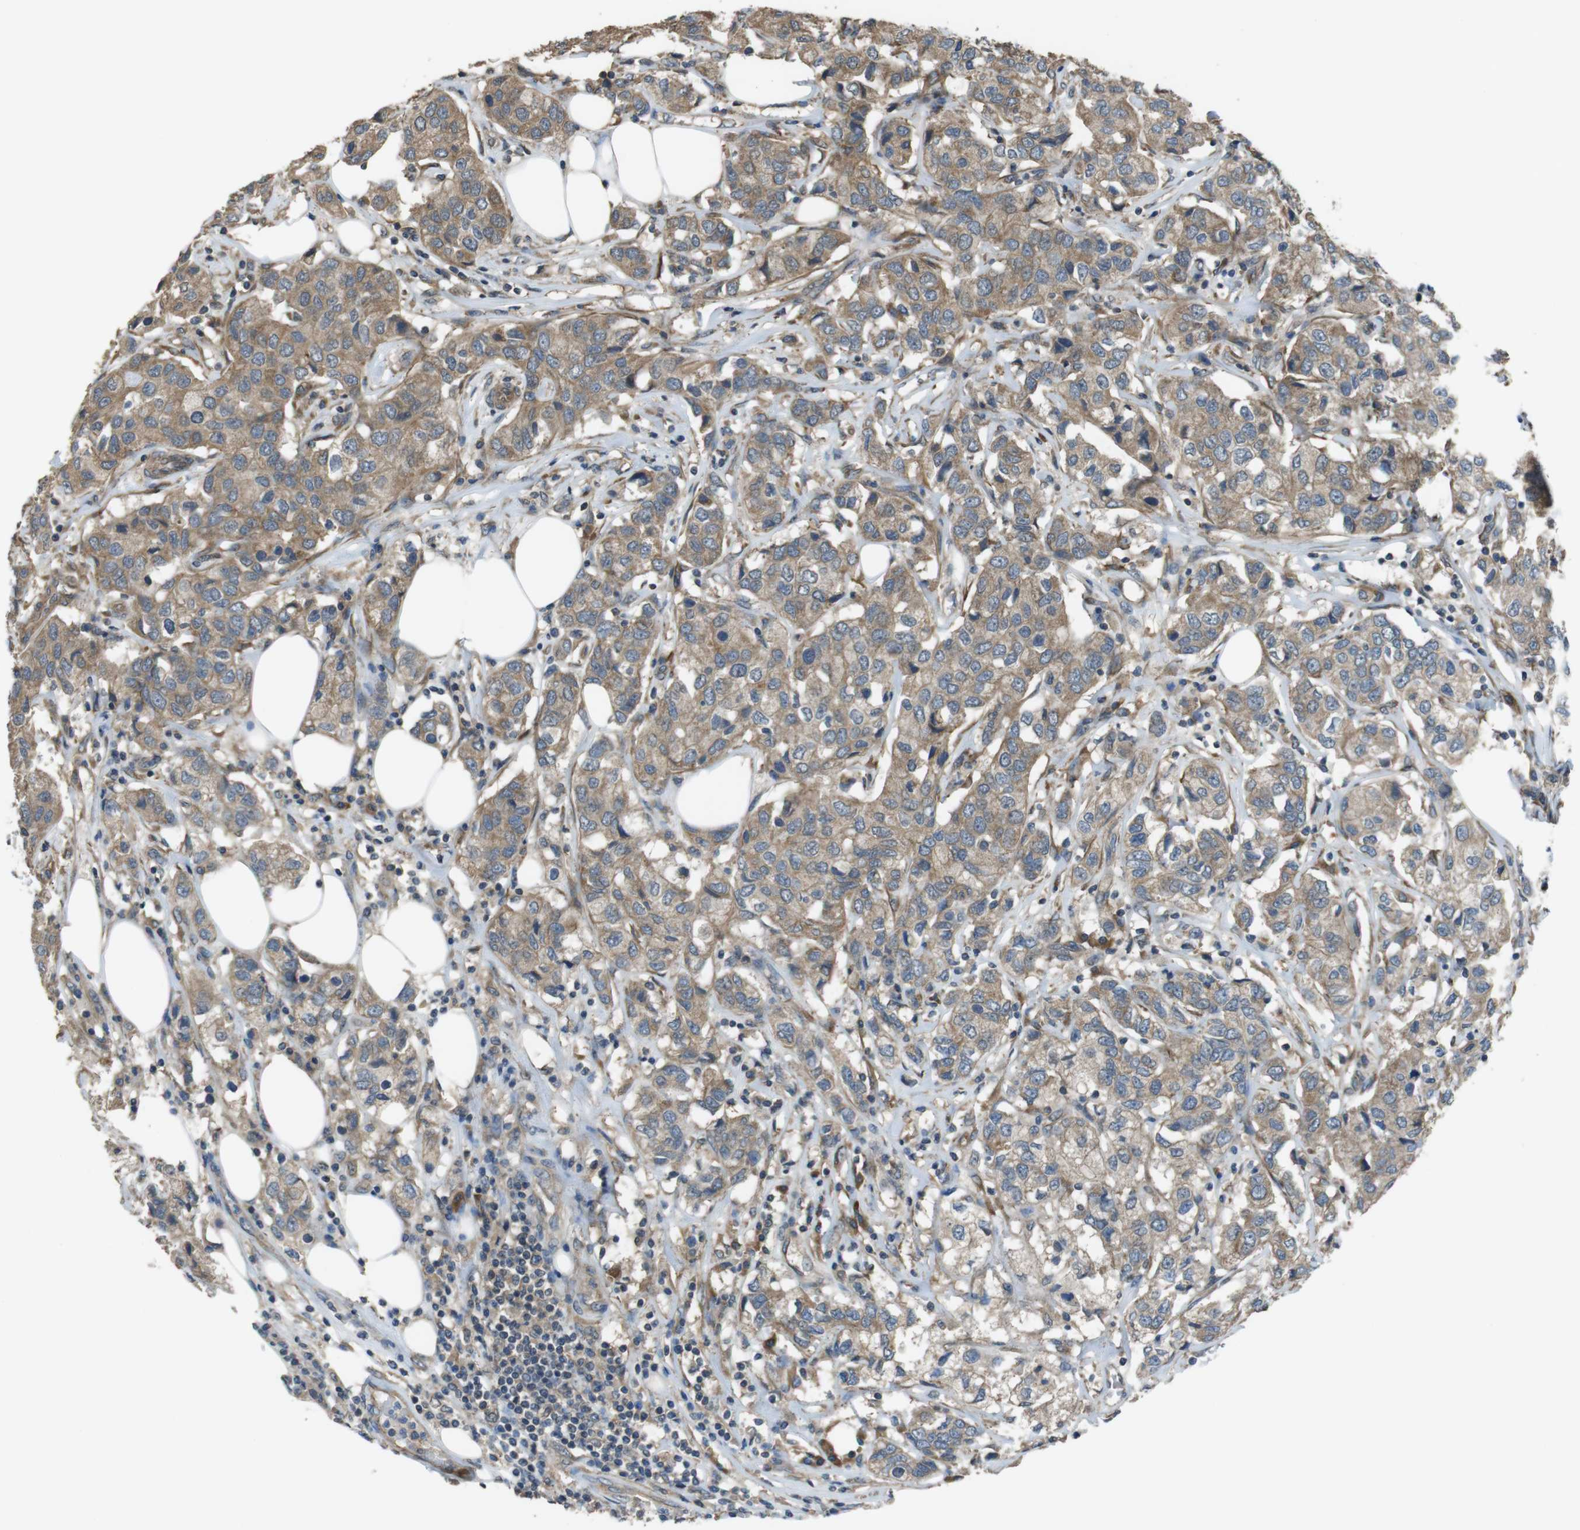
{"staining": {"intensity": "moderate", "quantity": ">75%", "location": "cytoplasmic/membranous"}, "tissue": "breast cancer", "cell_type": "Tumor cells", "image_type": "cancer", "snomed": [{"axis": "morphology", "description": "Duct carcinoma"}, {"axis": "topography", "description": "Breast"}], "caption": "Breast invasive ductal carcinoma stained with a brown dye demonstrates moderate cytoplasmic/membranous positive positivity in approximately >75% of tumor cells.", "gene": "FUT2", "patient": {"sex": "female", "age": 80}}